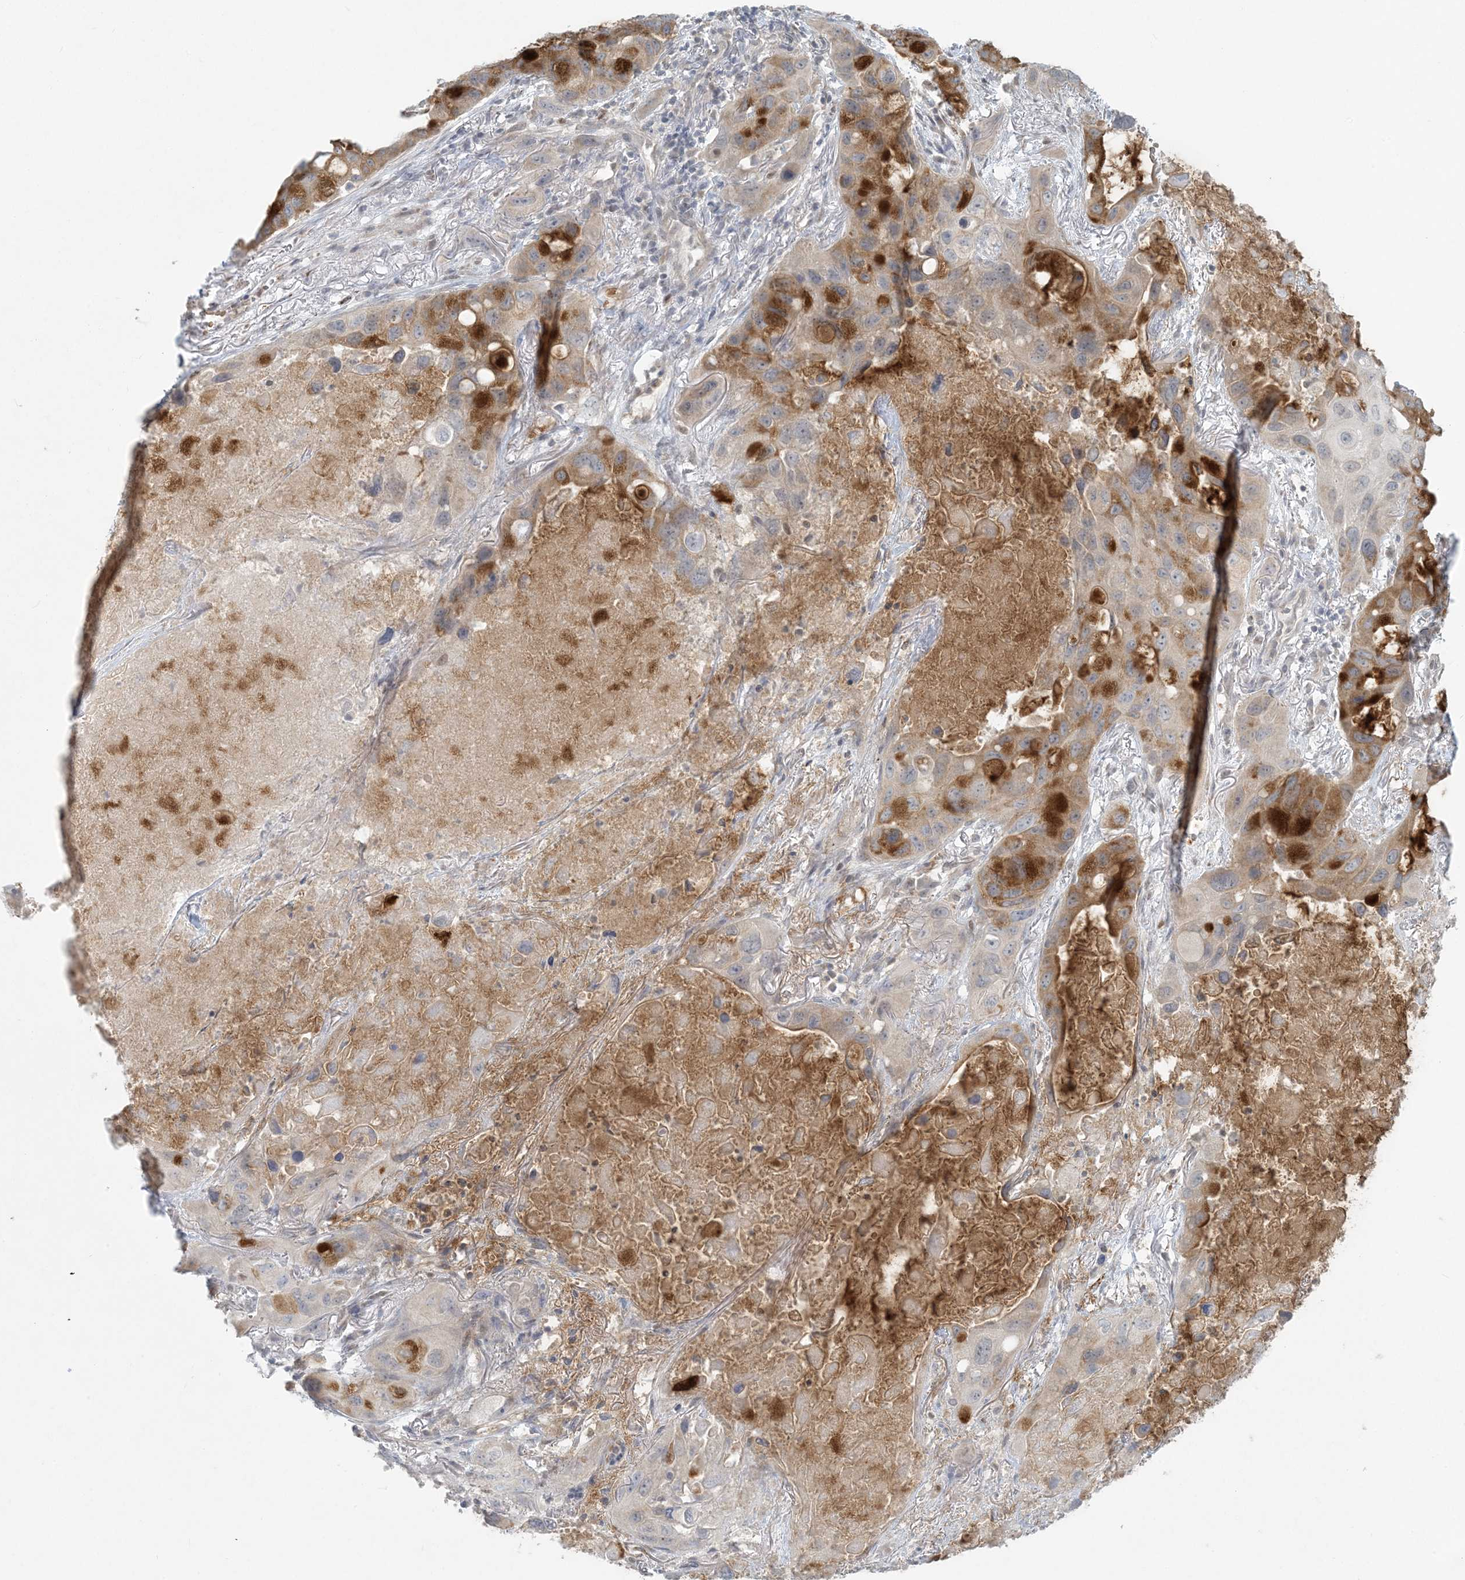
{"staining": {"intensity": "moderate", "quantity": ">75%", "location": "cytoplasmic/membranous"}, "tissue": "lung cancer", "cell_type": "Tumor cells", "image_type": "cancer", "snomed": [{"axis": "morphology", "description": "Squamous cell carcinoma, NOS"}, {"axis": "topography", "description": "Lung"}], "caption": "Human squamous cell carcinoma (lung) stained with a protein marker exhibits moderate staining in tumor cells.", "gene": "CTDNEP1", "patient": {"sex": "female", "age": 73}}